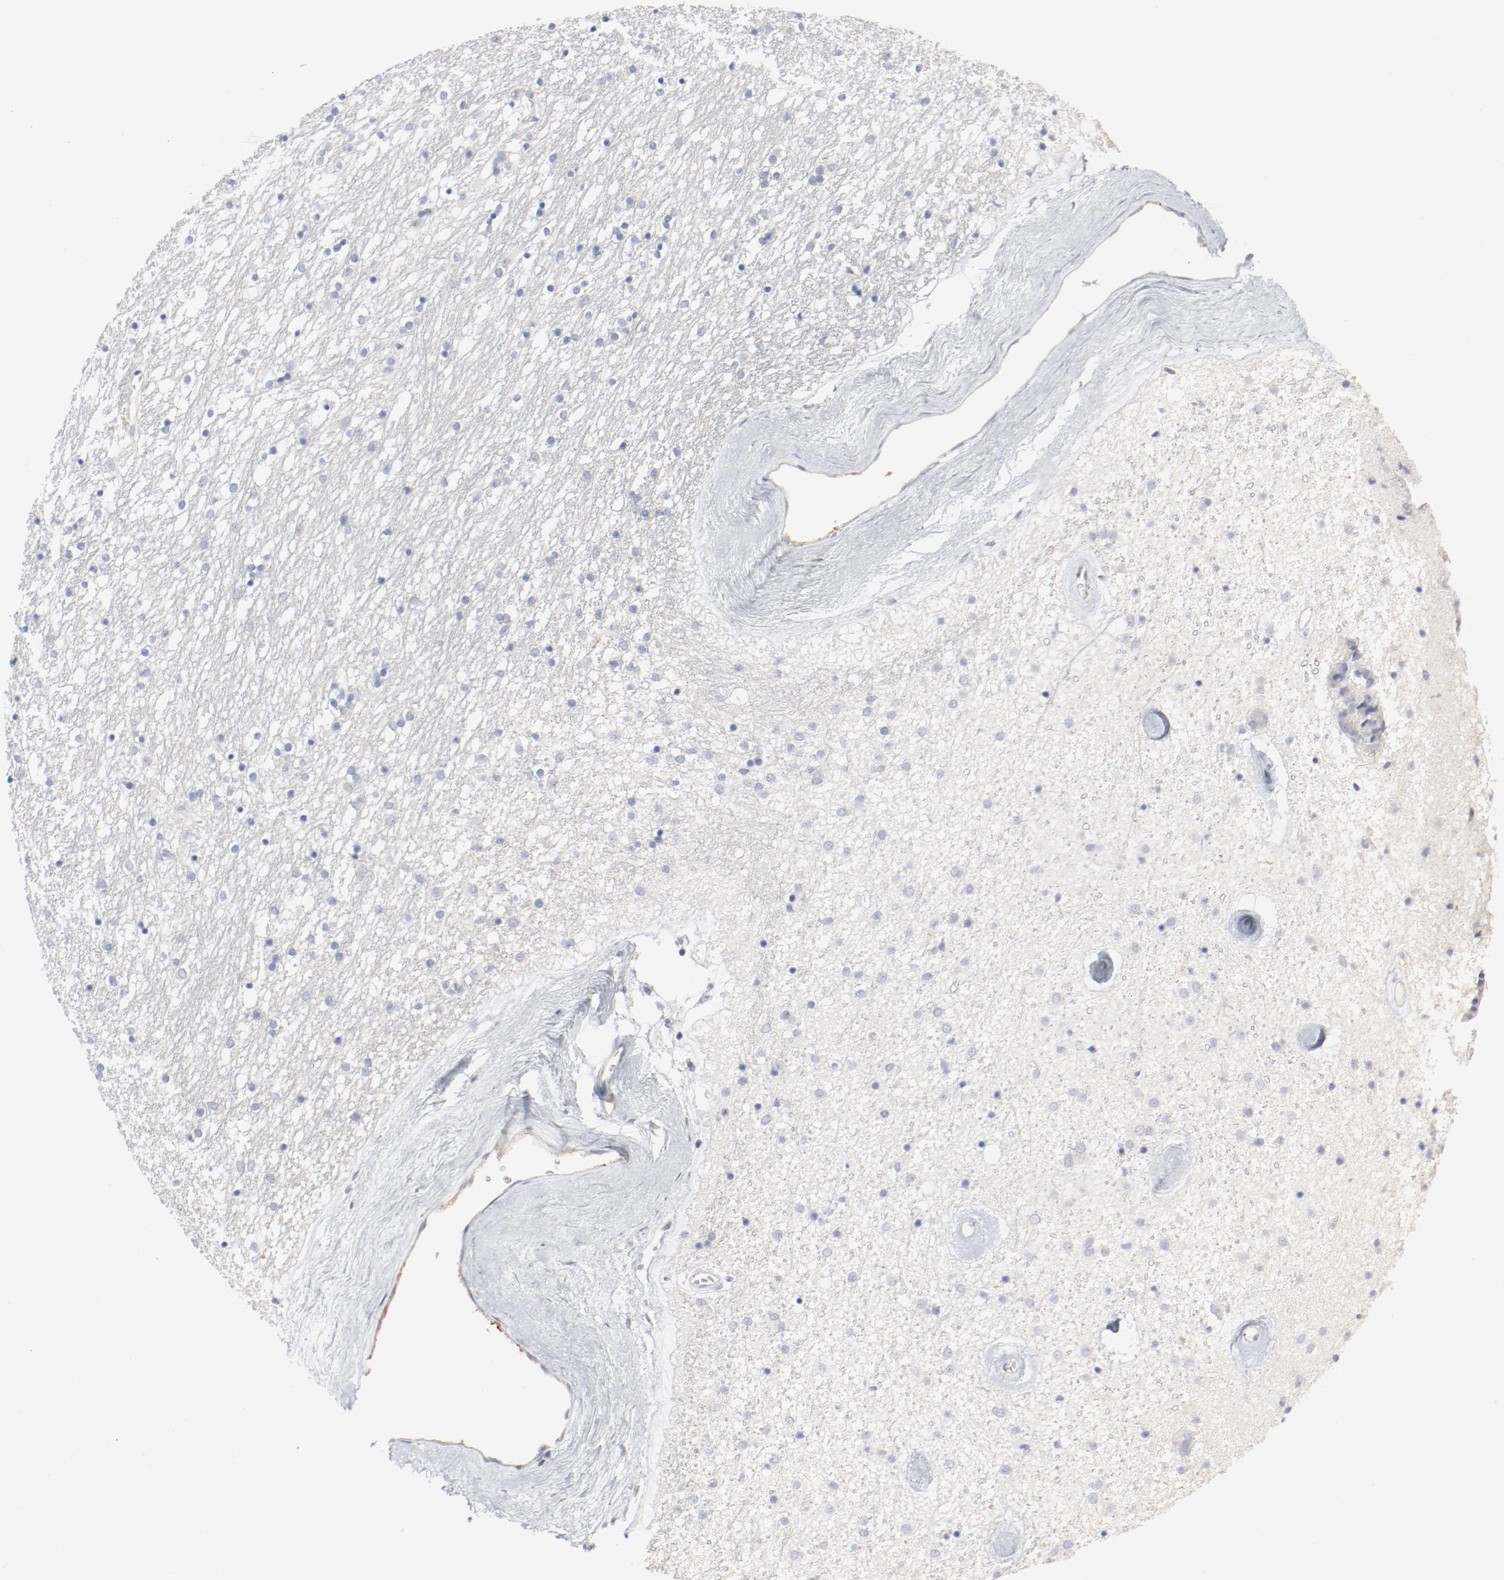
{"staining": {"intensity": "moderate", "quantity": "<25%", "location": "nuclear"}, "tissue": "caudate", "cell_type": "Glial cells", "image_type": "normal", "snomed": [{"axis": "morphology", "description": "Normal tissue, NOS"}, {"axis": "topography", "description": "Lateral ventricle wall"}], "caption": "High-magnification brightfield microscopy of normal caudate stained with DAB (brown) and counterstained with hematoxylin (blue). glial cells exhibit moderate nuclear staining is appreciated in approximately<25% of cells. Immunohistochemistry (ihc) stains the protein in brown and the nuclei are stained blue.", "gene": "CDK1", "patient": {"sex": "female", "age": 54}}